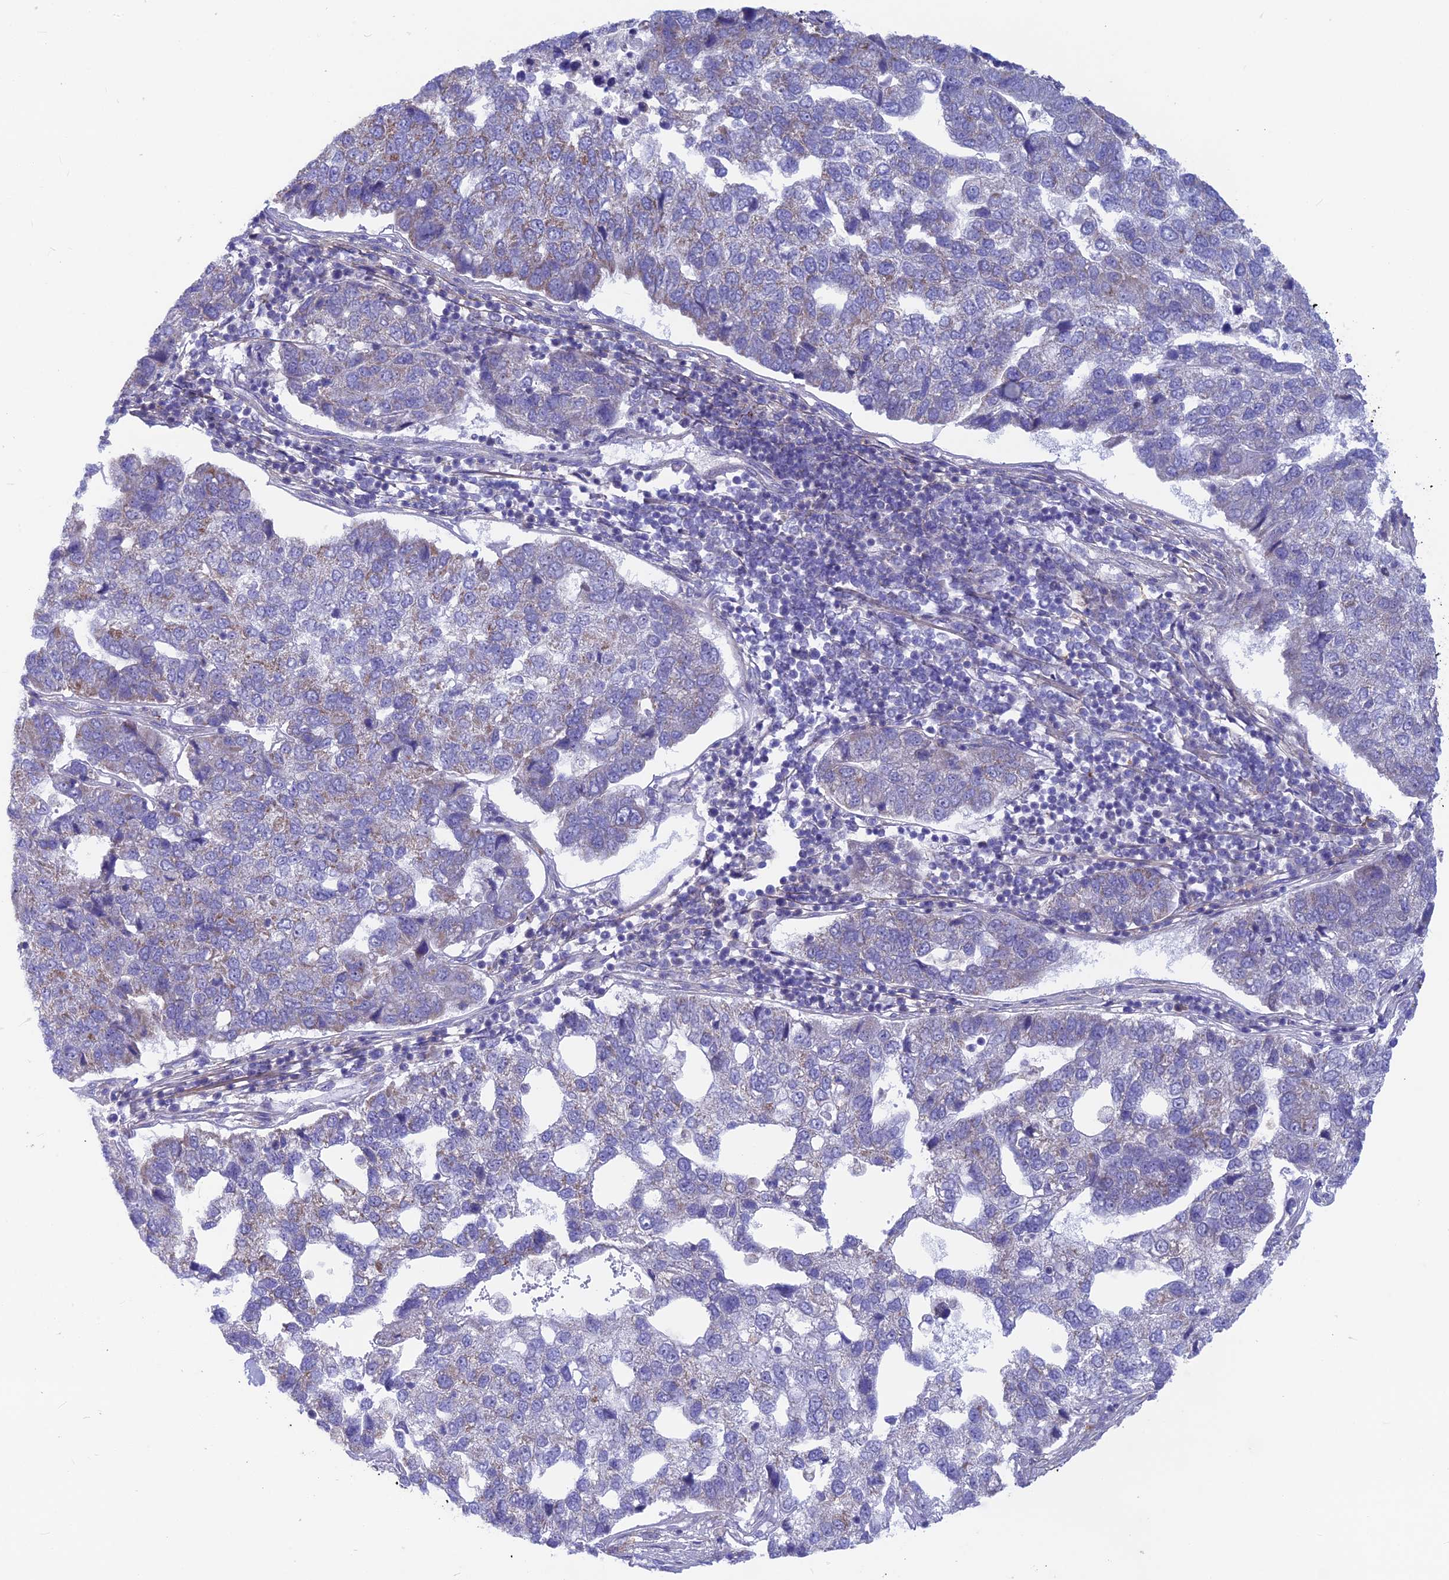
{"staining": {"intensity": "weak", "quantity": "<25%", "location": "cytoplasmic/membranous"}, "tissue": "pancreatic cancer", "cell_type": "Tumor cells", "image_type": "cancer", "snomed": [{"axis": "morphology", "description": "Adenocarcinoma, NOS"}, {"axis": "topography", "description": "Pancreas"}], "caption": "A histopathology image of human pancreatic cancer is negative for staining in tumor cells.", "gene": "PLAC9", "patient": {"sex": "female", "age": 61}}